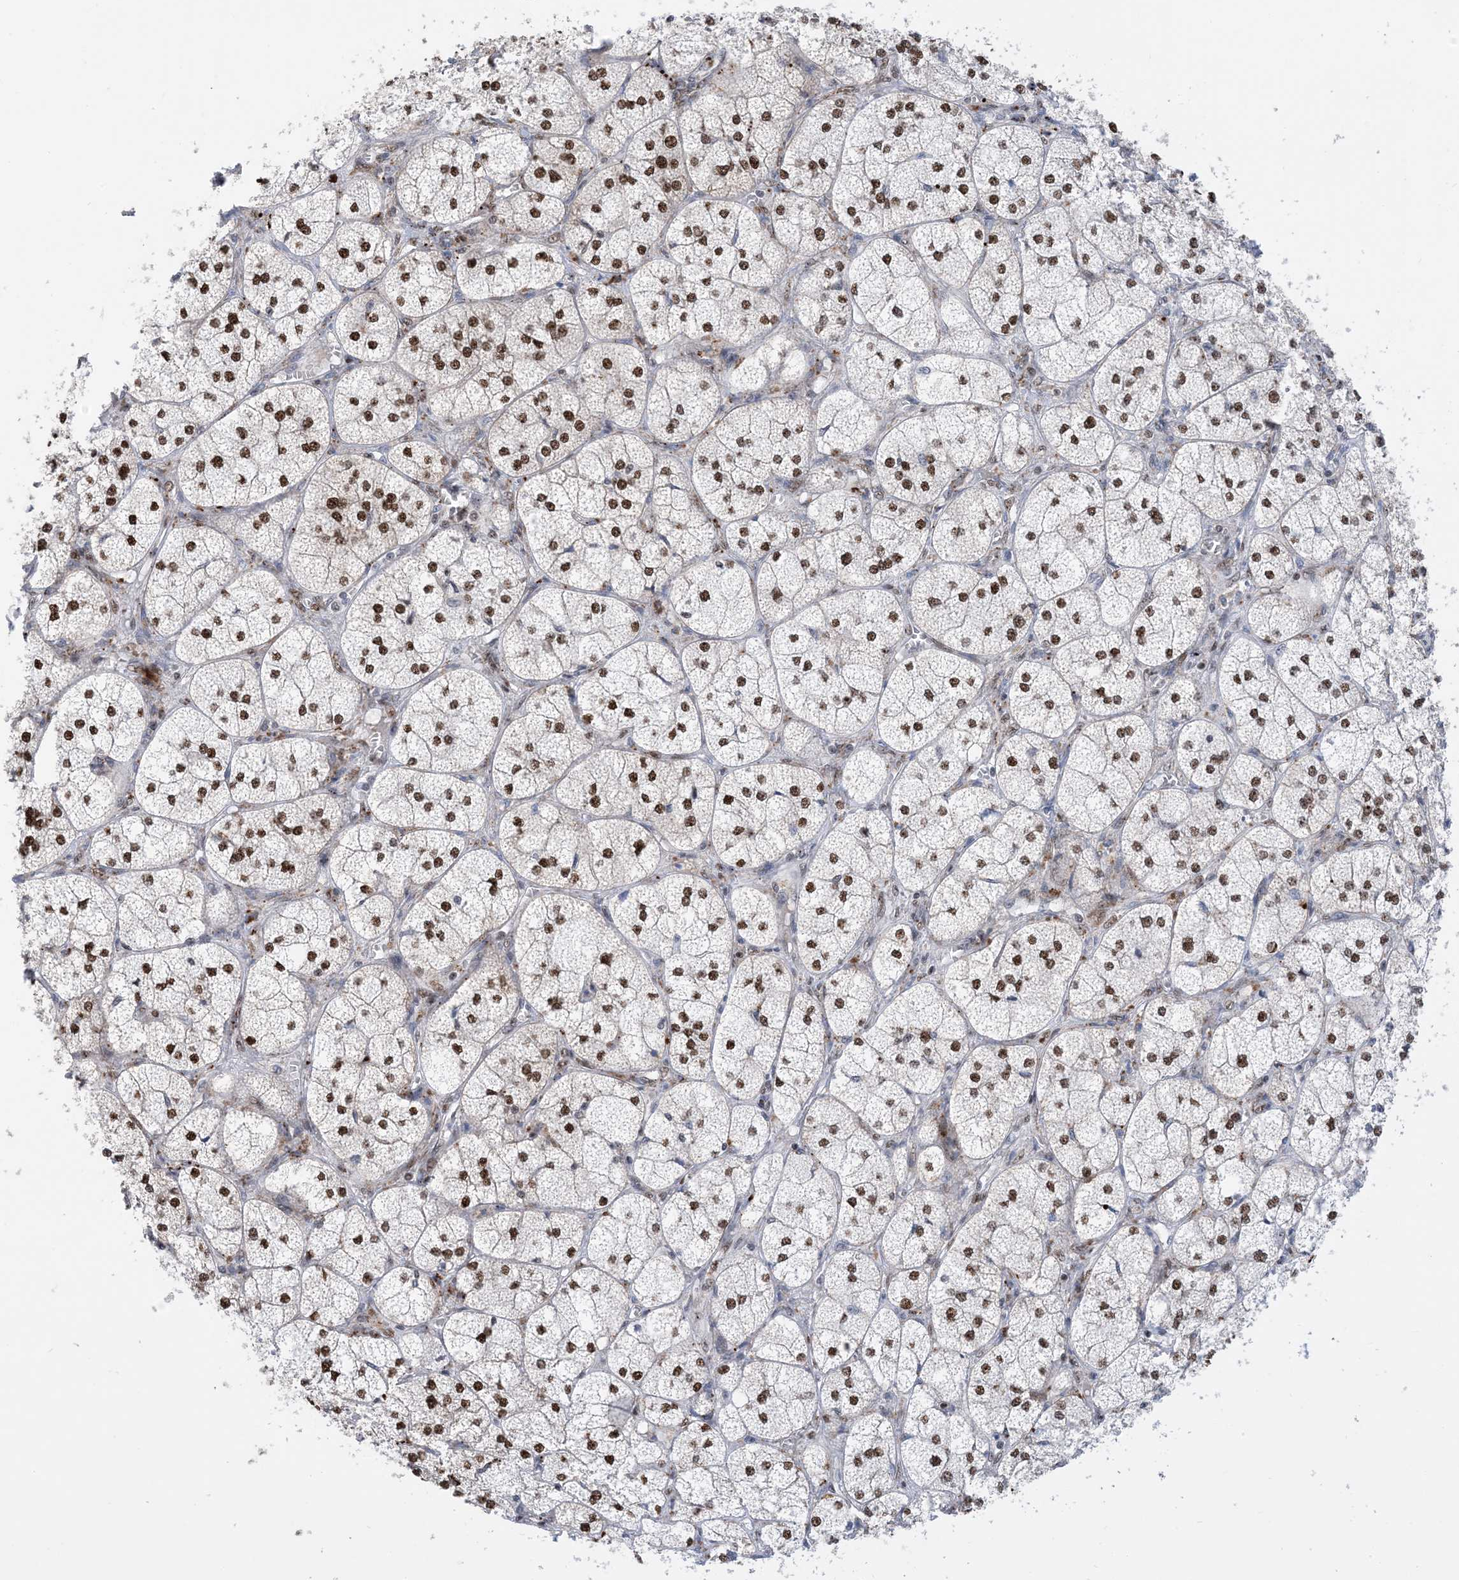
{"staining": {"intensity": "strong", "quantity": ">75%", "location": "nuclear"}, "tissue": "adrenal gland", "cell_type": "Glandular cells", "image_type": "normal", "snomed": [{"axis": "morphology", "description": "Normal tissue, NOS"}, {"axis": "topography", "description": "Adrenal gland"}], "caption": "Protein positivity by immunohistochemistry displays strong nuclear staining in approximately >75% of glandular cells in benign adrenal gland.", "gene": "TSPYL1", "patient": {"sex": "female", "age": 61}}